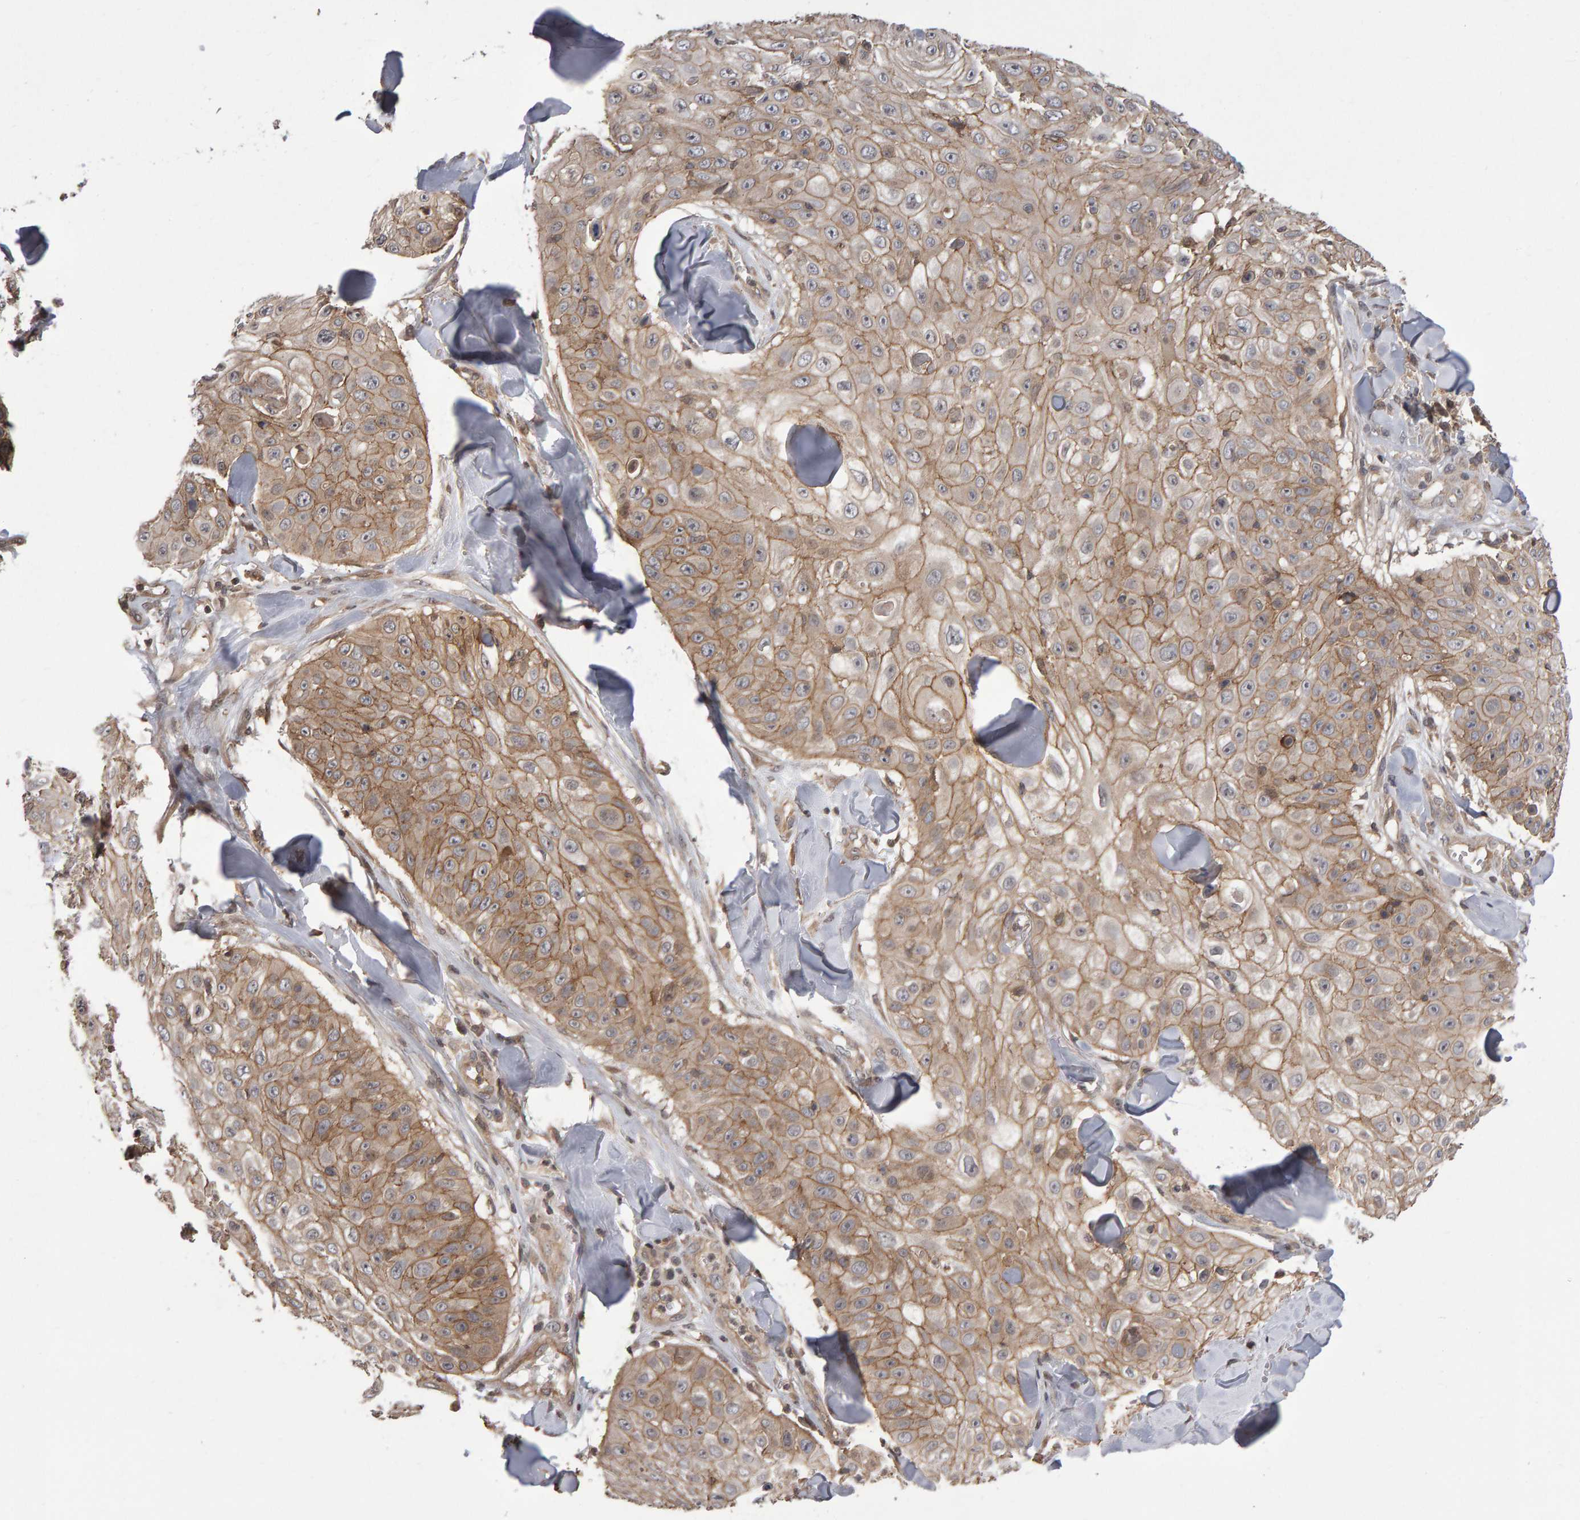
{"staining": {"intensity": "weak", "quantity": ">75%", "location": "cytoplasmic/membranous"}, "tissue": "skin cancer", "cell_type": "Tumor cells", "image_type": "cancer", "snomed": [{"axis": "morphology", "description": "Squamous cell carcinoma, NOS"}, {"axis": "topography", "description": "Skin"}], "caption": "Weak cytoplasmic/membranous expression for a protein is present in approximately >75% of tumor cells of skin squamous cell carcinoma using immunohistochemistry.", "gene": "SCRIB", "patient": {"sex": "male", "age": 86}}